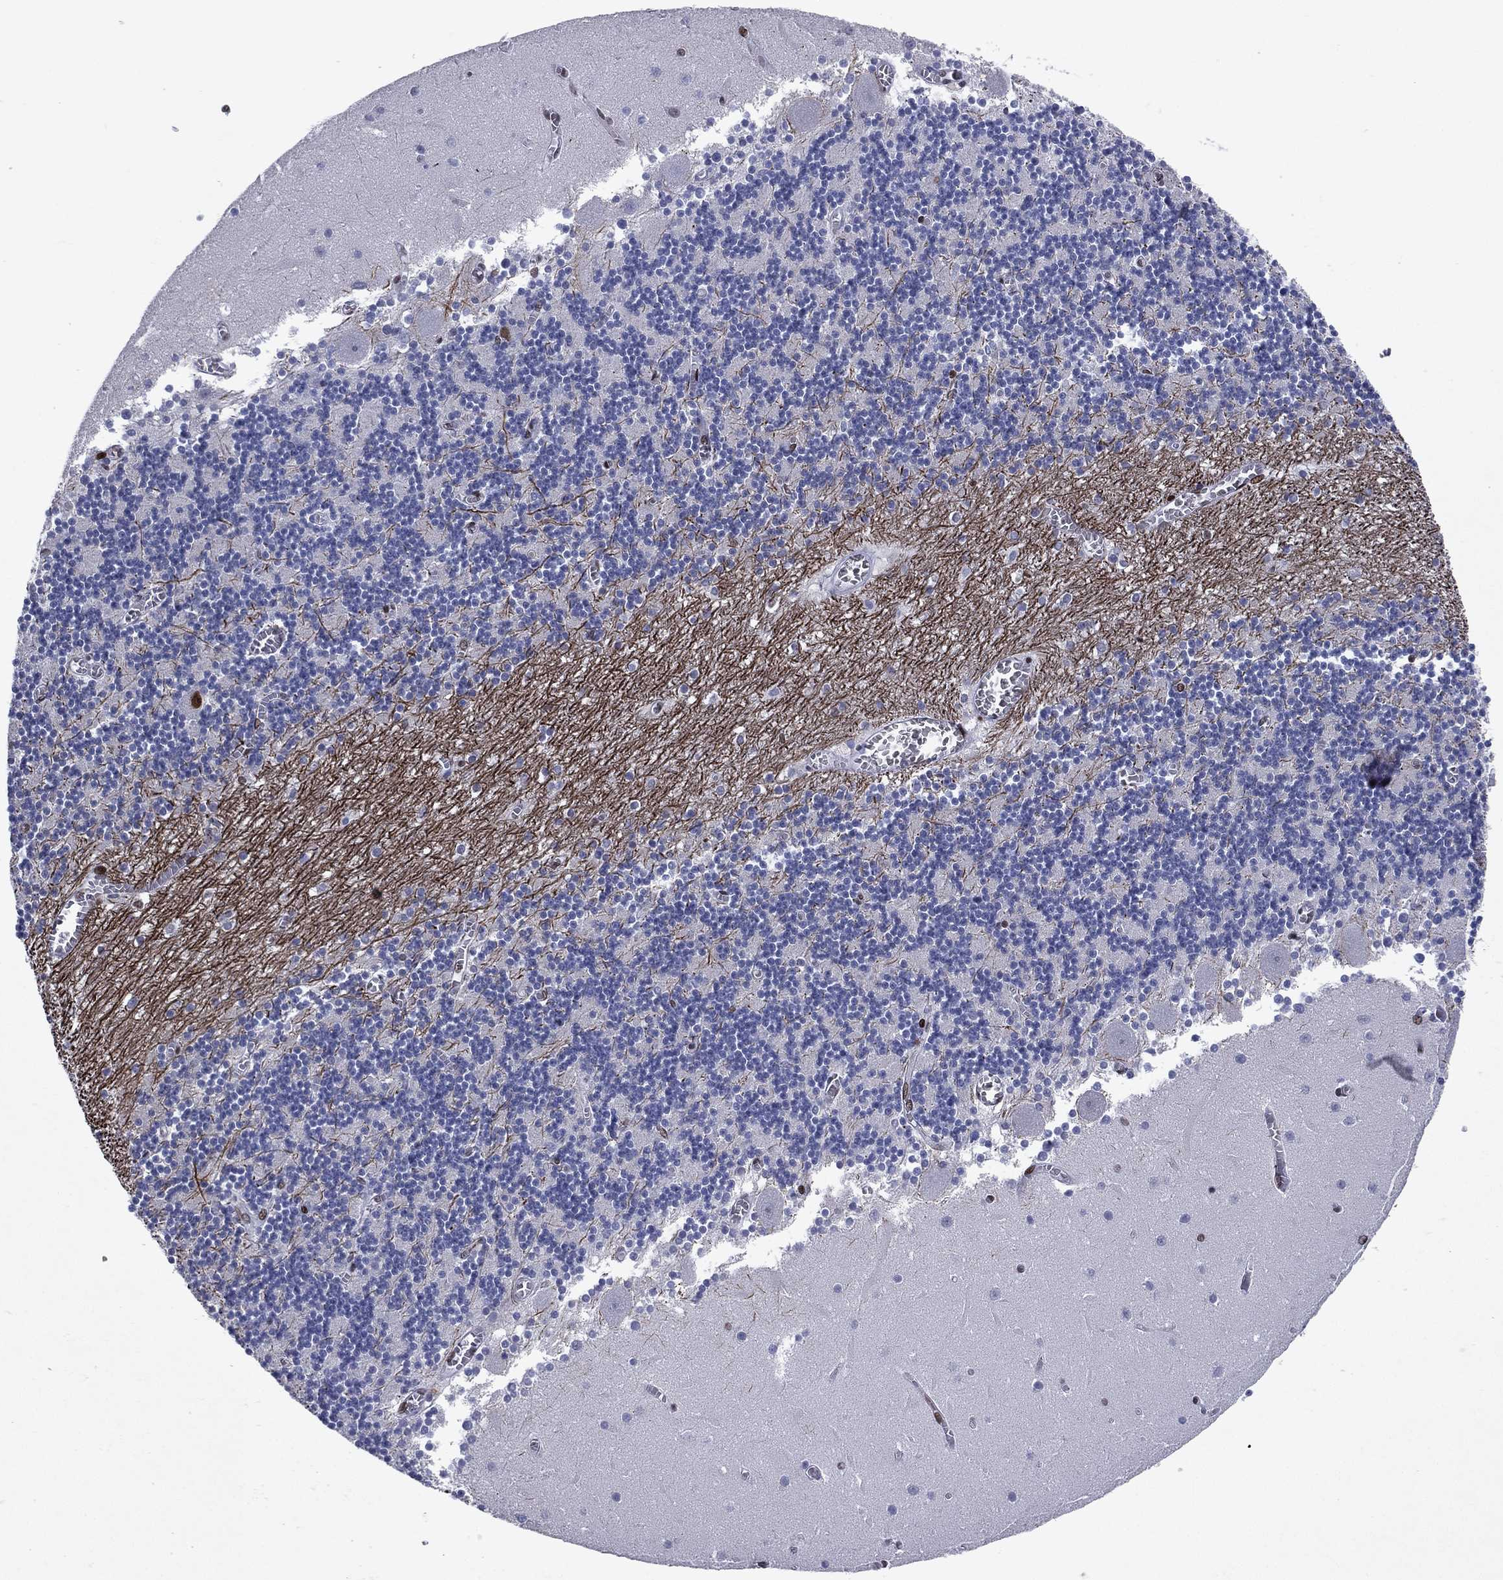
{"staining": {"intensity": "strong", "quantity": "<25%", "location": "nuclear"}, "tissue": "cerebellum", "cell_type": "Cells in granular layer", "image_type": "normal", "snomed": [{"axis": "morphology", "description": "Normal tissue, NOS"}, {"axis": "topography", "description": "Cerebellum"}], "caption": "The photomicrograph shows immunohistochemical staining of normal cerebellum. There is strong nuclear positivity is seen in about <25% of cells in granular layer. (DAB = brown stain, brightfield microscopy at high magnification).", "gene": "RTF1", "patient": {"sex": "female", "age": 28}}